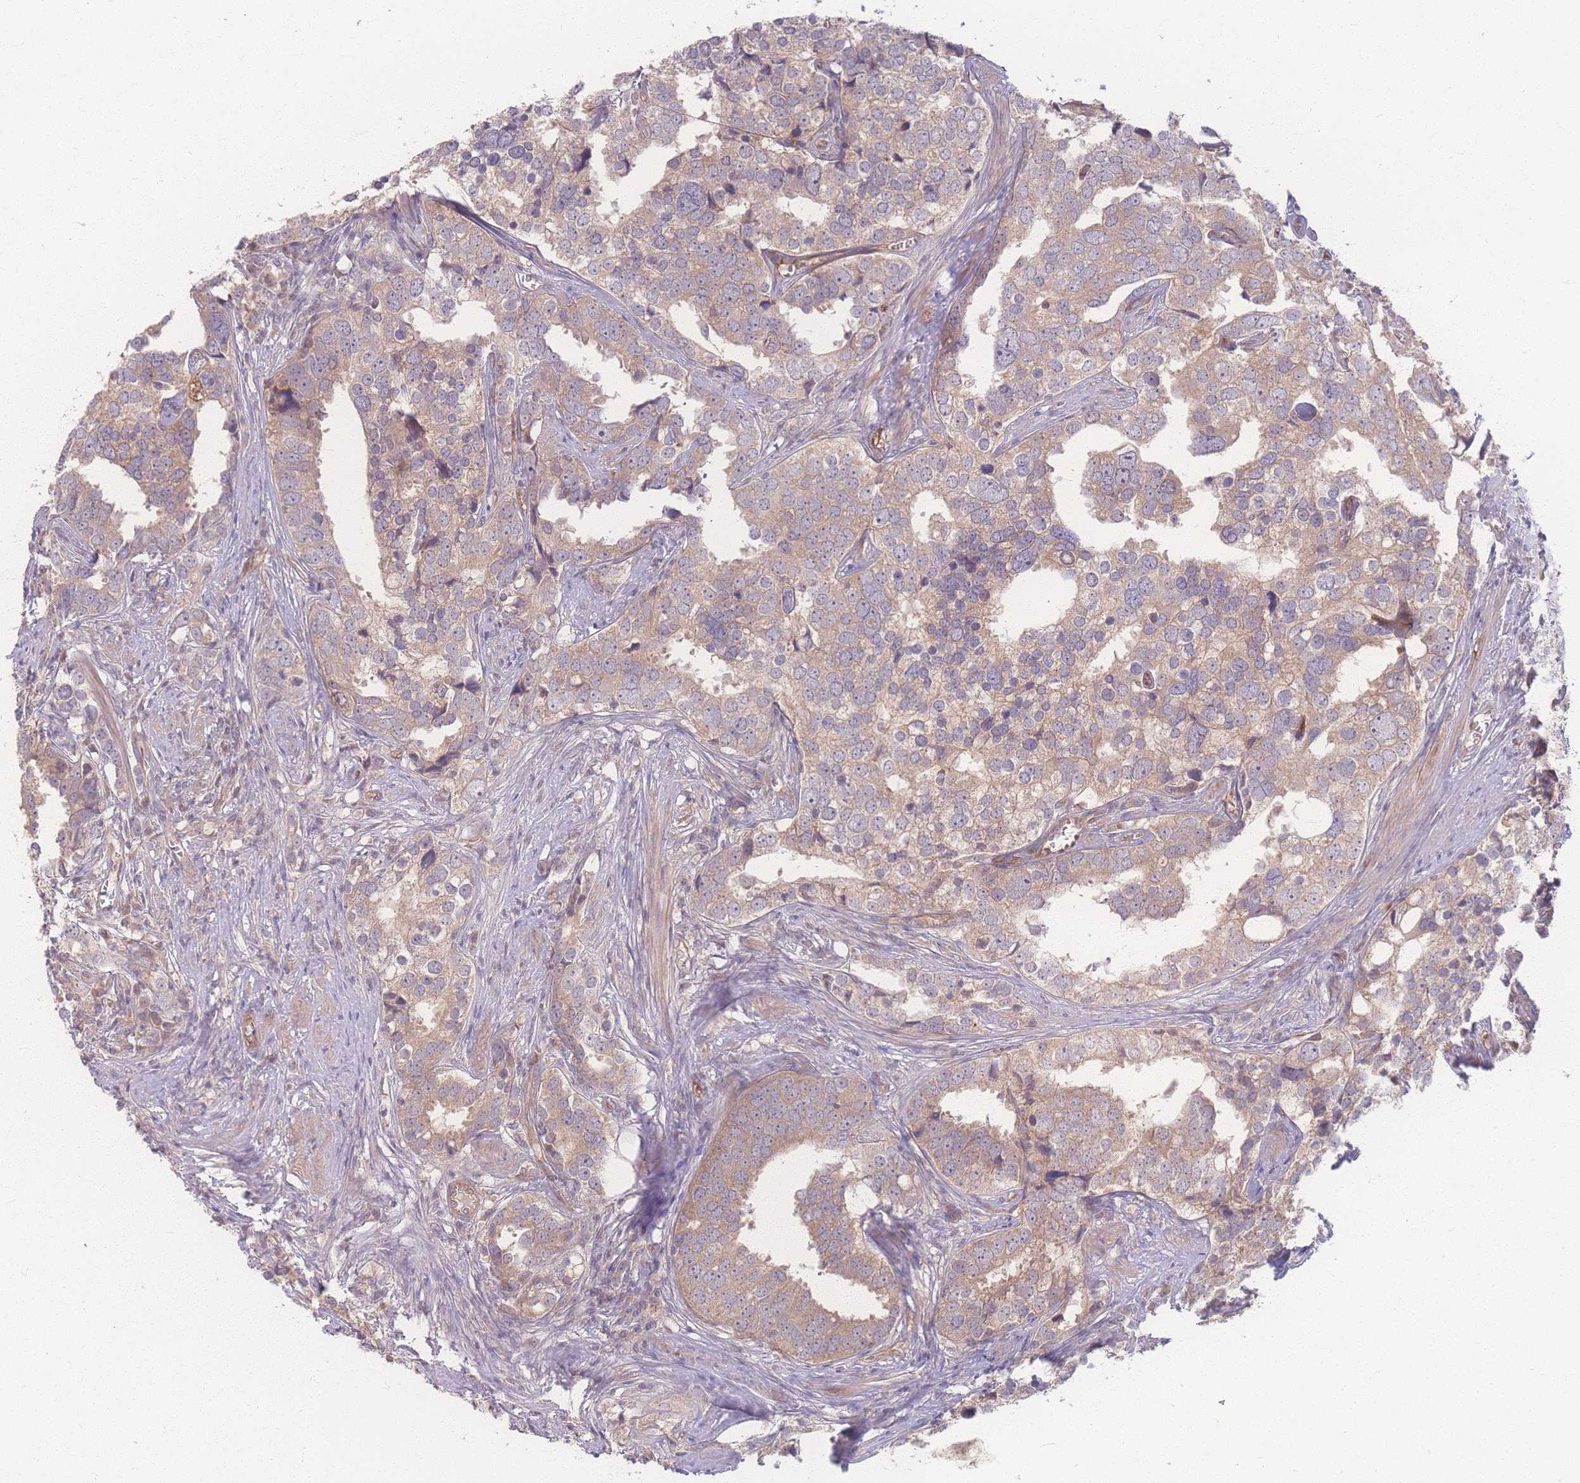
{"staining": {"intensity": "weak", "quantity": ">75%", "location": "cytoplasmic/membranous"}, "tissue": "prostate cancer", "cell_type": "Tumor cells", "image_type": "cancer", "snomed": [{"axis": "morphology", "description": "Adenocarcinoma, High grade"}, {"axis": "topography", "description": "Prostate"}], "caption": "Adenocarcinoma (high-grade) (prostate) was stained to show a protein in brown. There is low levels of weak cytoplasmic/membranous positivity in about >75% of tumor cells.", "gene": "INSR", "patient": {"sex": "male", "age": 71}}